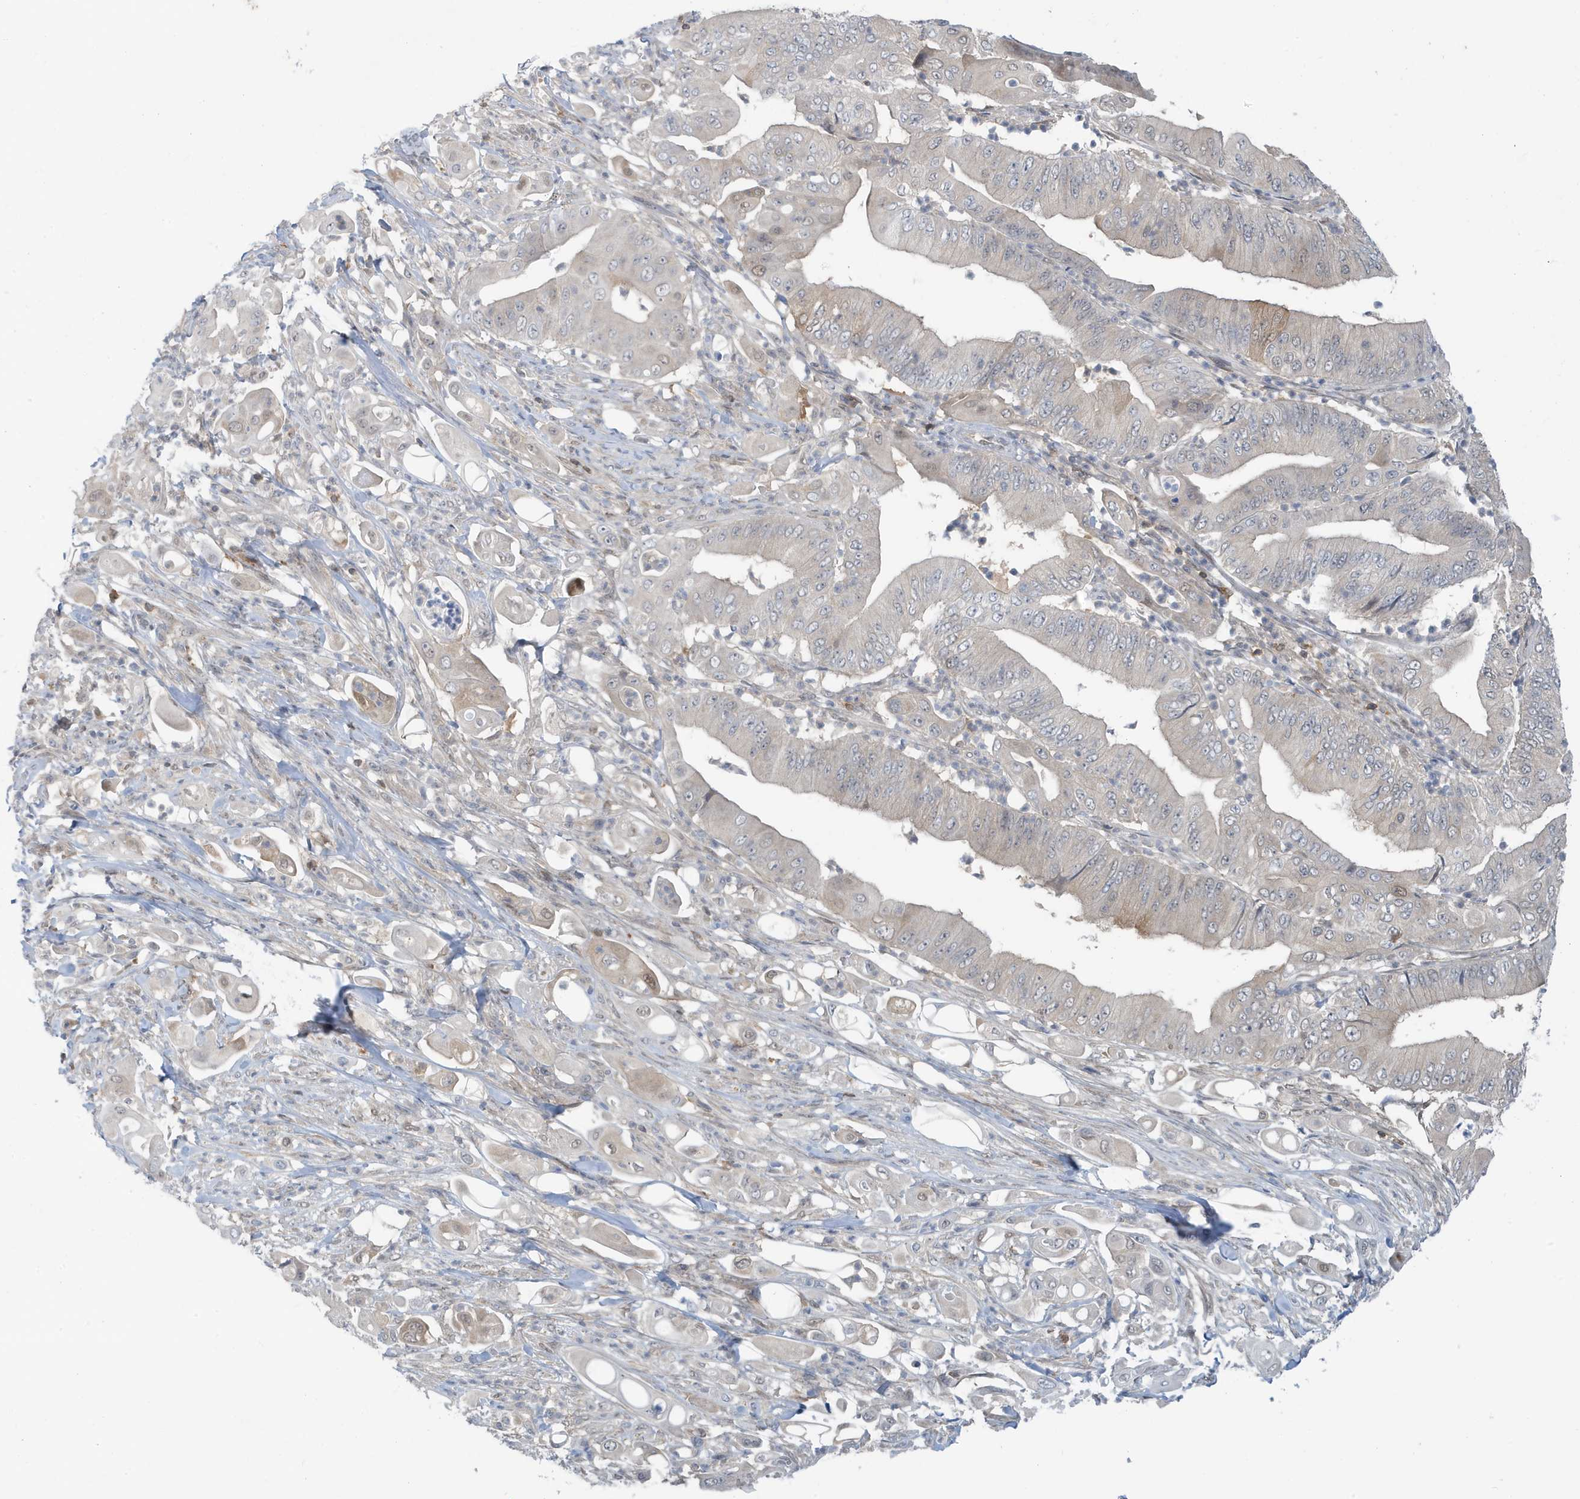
{"staining": {"intensity": "negative", "quantity": "none", "location": "none"}, "tissue": "pancreatic cancer", "cell_type": "Tumor cells", "image_type": "cancer", "snomed": [{"axis": "morphology", "description": "Adenocarcinoma, NOS"}, {"axis": "topography", "description": "Pancreas"}], "caption": "Tumor cells show no significant protein staining in pancreatic cancer (adenocarcinoma).", "gene": "OGA", "patient": {"sex": "female", "age": 77}}